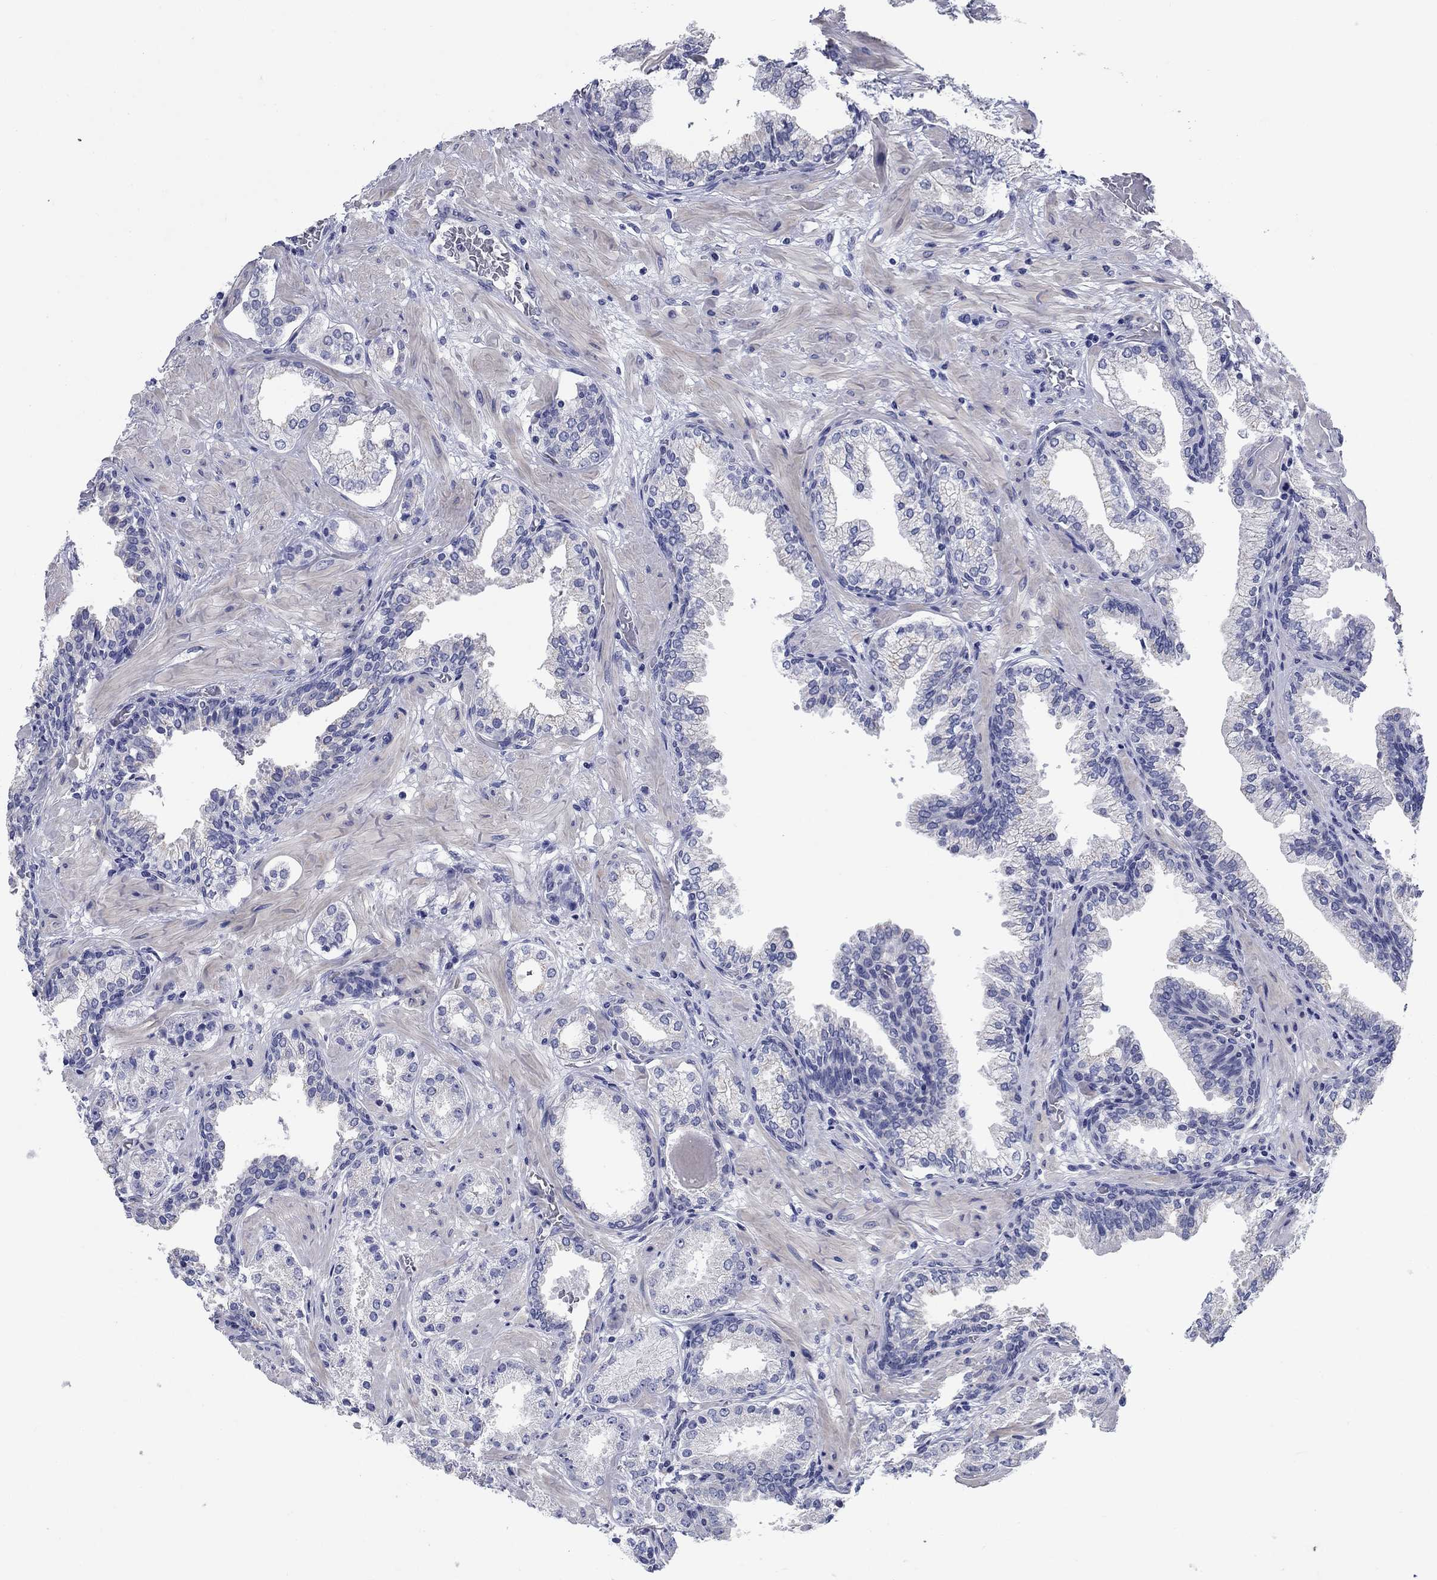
{"staining": {"intensity": "negative", "quantity": "none", "location": "none"}, "tissue": "prostate cancer", "cell_type": "Tumor cells", "image_type": "cancer", "snomed": [{"axis": "morphology", "description": "Adenocarcinoma, NOS"}, {"axis": "topography", "description": "Prostate and seminal vesicle, NOS"}, {"axis": "topography", "description": "Prostate"}], "caption": "High magnification brightfield microscopy of prostate adenocarcinoma stained with DAB (brown) and counterstained with hematoxylin (blue): tumor cells show no significant staining.", "gene": "PRKCG", "patient": {"sex": "male", "age": 44}}